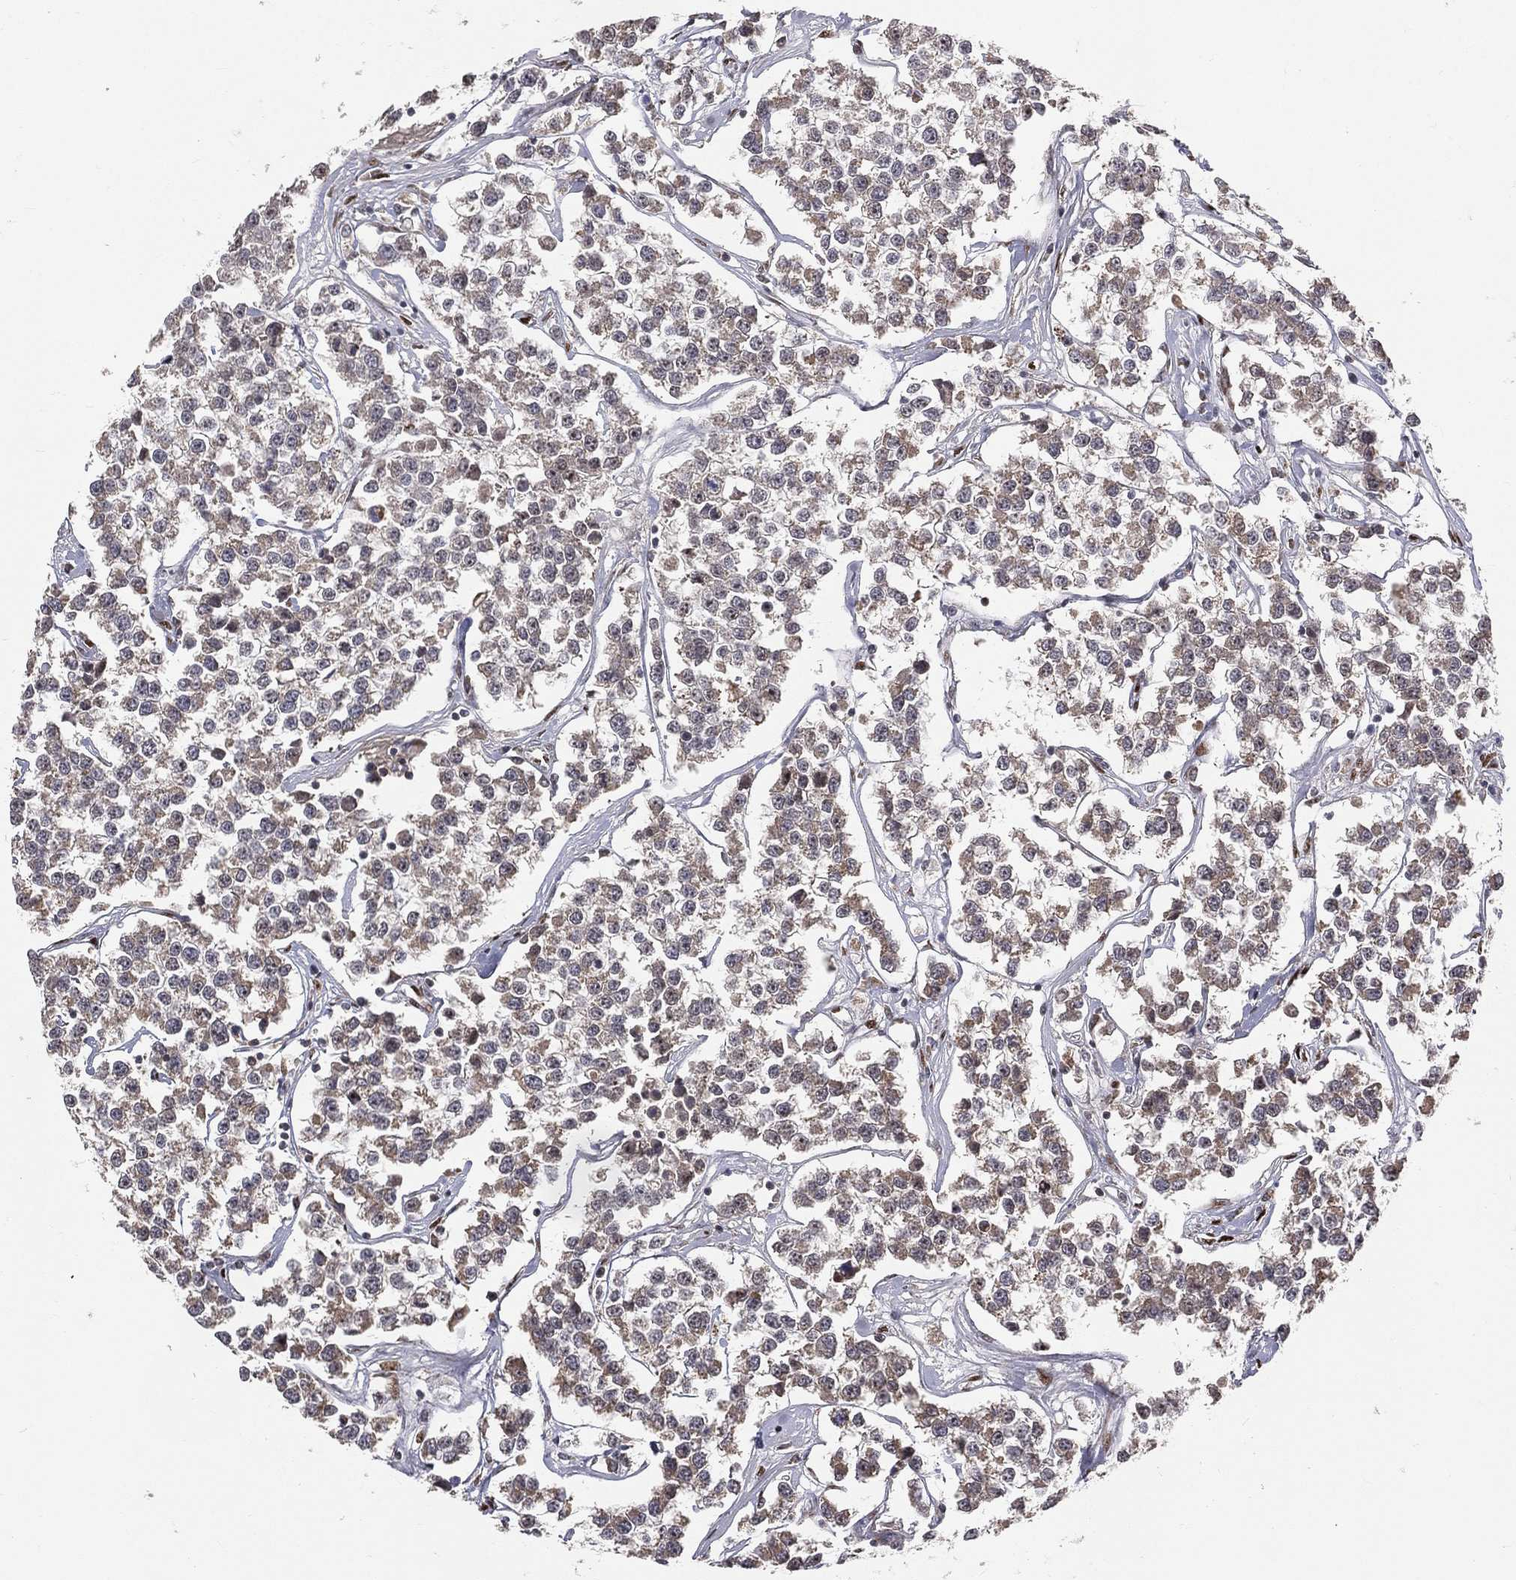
{"staining": {"intensity": "moderate", "quantity": "<25%", "location": "cytoplasmic/membranous"}, "tissue": "testis cancer", "cell_type": "Tumor cells", "image_type": "cancer", "snomed": [{"axis": "morphology", "description": "Seminoma, NOS"}, {"axis": "topography", "description": "Testis"}], "caption": "The image displays immunohistochemical staining of seminoma (testis). There is moderate cytoplasmic/membranous positivity is seen in about <25% of tumor cells.", "gene": "ZEB1", "patient": {"sex": "male", "age": 59}}